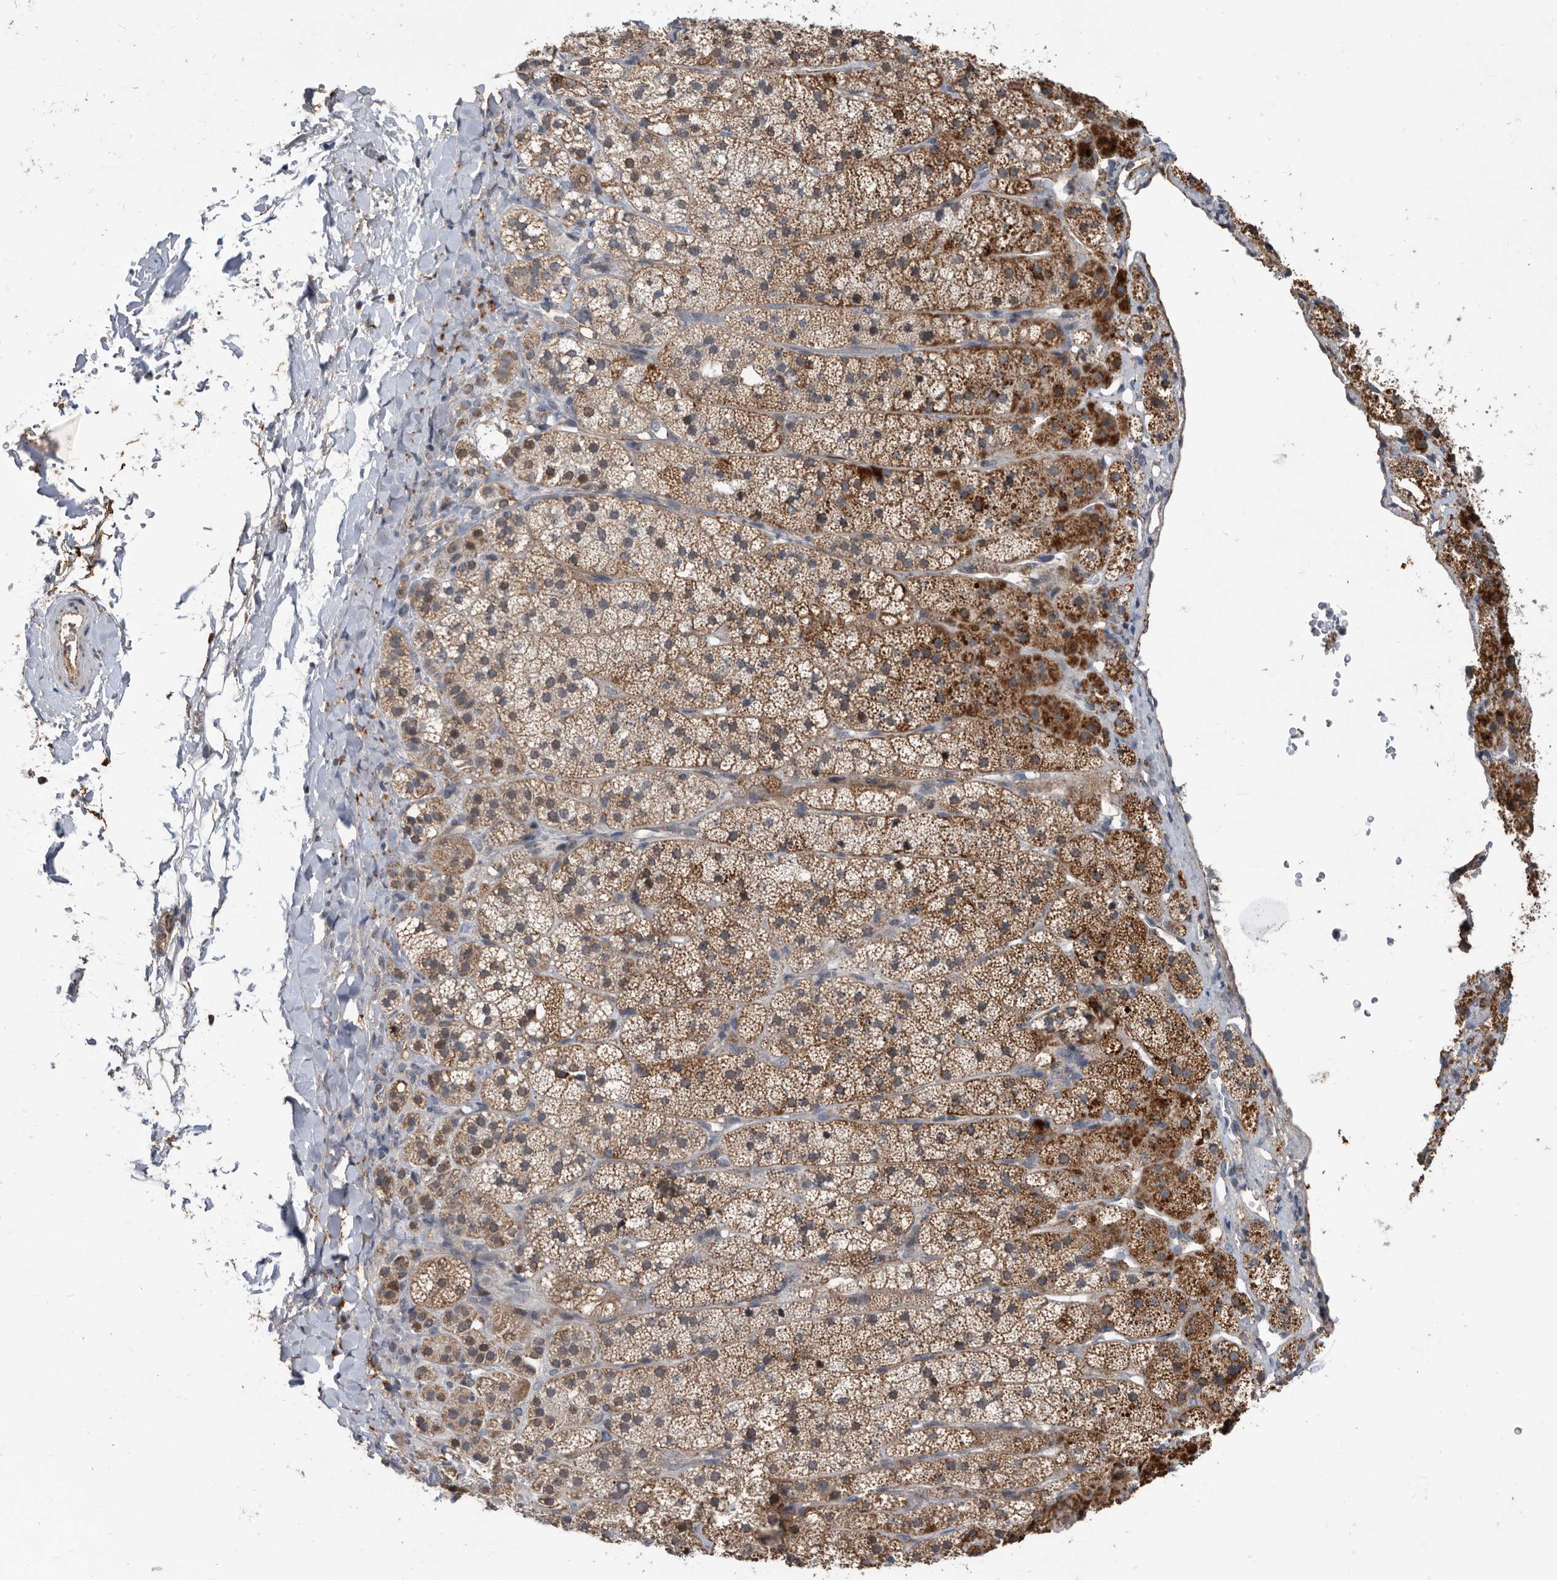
{"staining": {"intensity": "strong", "quantity": ">75%", "location": "cytoplasmic/membranous"}, "tissue": "adrenal gland", "cell_type": "Glandular cells", "image_type": "normal", "snomed": [{"axis": "morphology", "description": "Normal tissue, NOS"}, {"axis": "topography", "description": "Adrenal gland"}], "caption": "Brown immunohistochemical staining in benign adrenal gland demonstrates strong cytoplasmic/membranous expression in approximately >75% of glandular cells.", "gene": "PI15", "patient": {"sex": "female", "age": 44}}